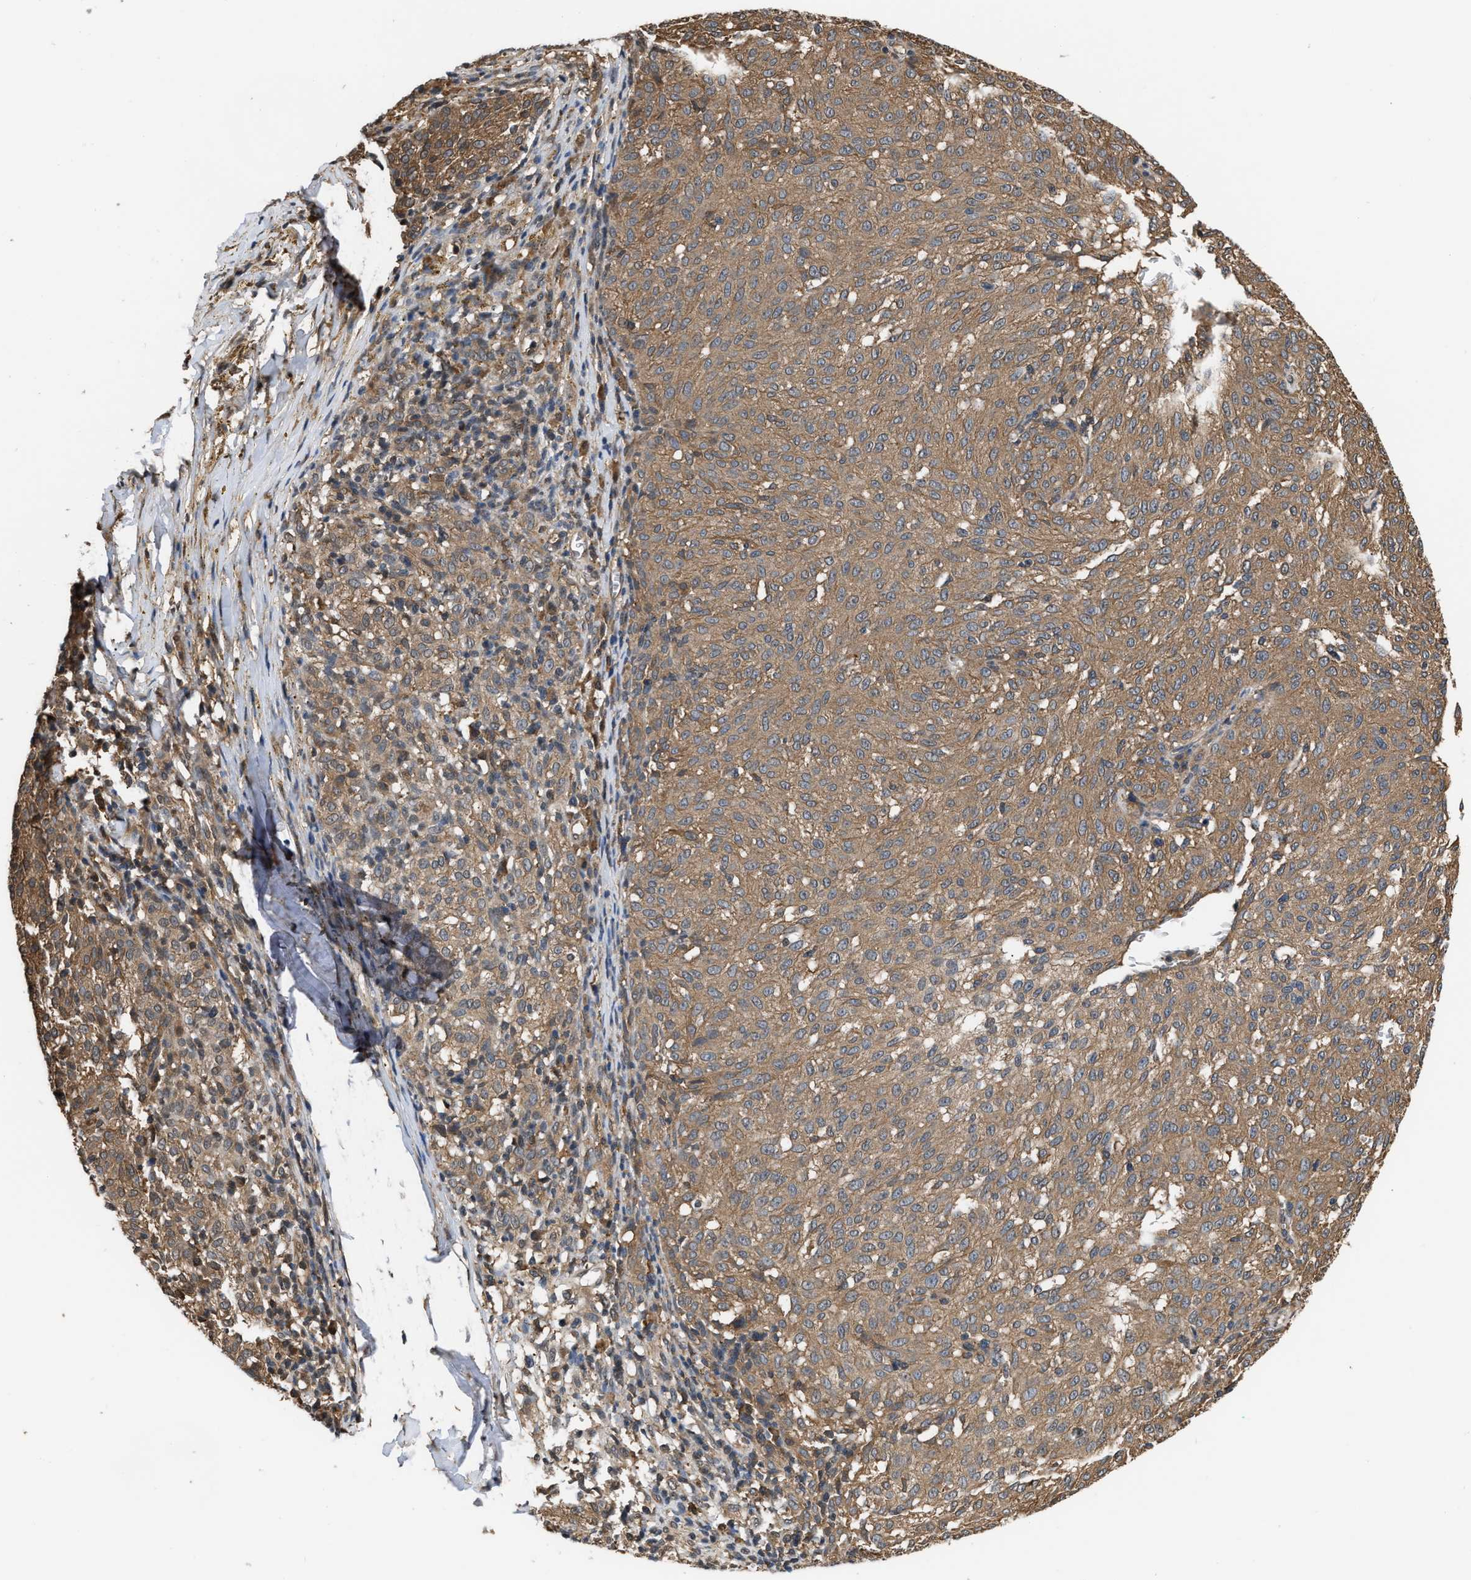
{"staining": {"intensity": "moderate", "quantity": ">75%", "location": "cytoplasmic/membranous"}, "tissue": "melanoma", "cell_type": "Tumor cells", "image_type": "cancer", "snomed": [{"axis": "morphology", "description": "Malignant melanoma, NOS"}, {"axis": "topography", "description": "Skin"}], "caption": "Melanoma stained with IHC reveals moderate cytoplasmic/membranous positivity in approximately >75% of tumor cells.", "gene": "SCAI", "patient": {"sex": "female", "age": 72}}